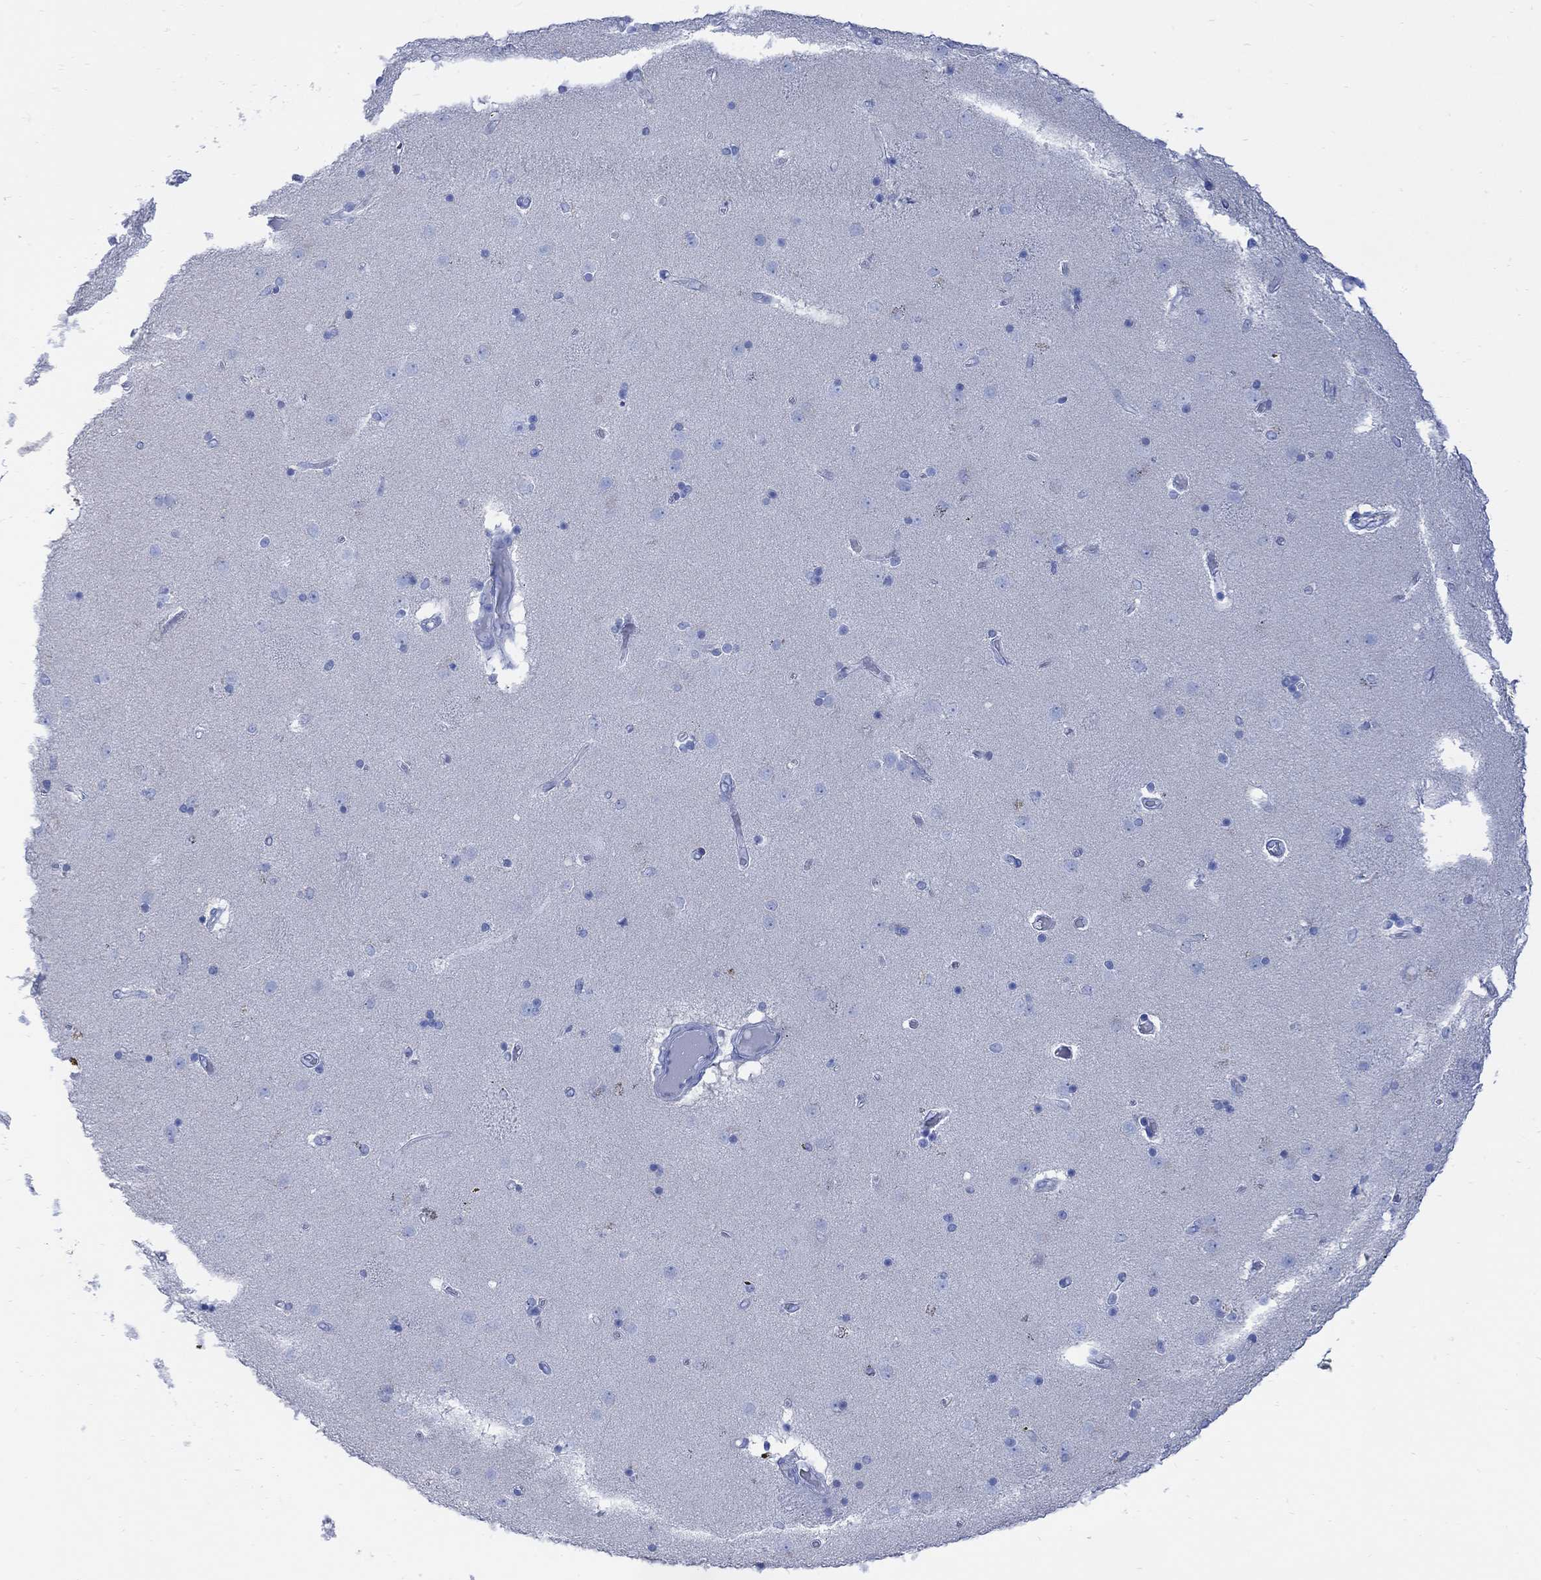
{"staining": {"intensity": "negative", "quantity": "none", "location": "none"}, "tissue": "caudate", "cell_type": "Glial cells", "image_type": "normal", "snomed": [{"axis": "morphology", "description": "Normal tissue, NOS"}, {"axis": "topography", "description": "Lateral ventricle wall"}], "caption": "Human caudate stained for a protein using IHC shows no positivity in glial cells.", "gene": "GNG13", "patient": {"sex": "male", "age": 54}}